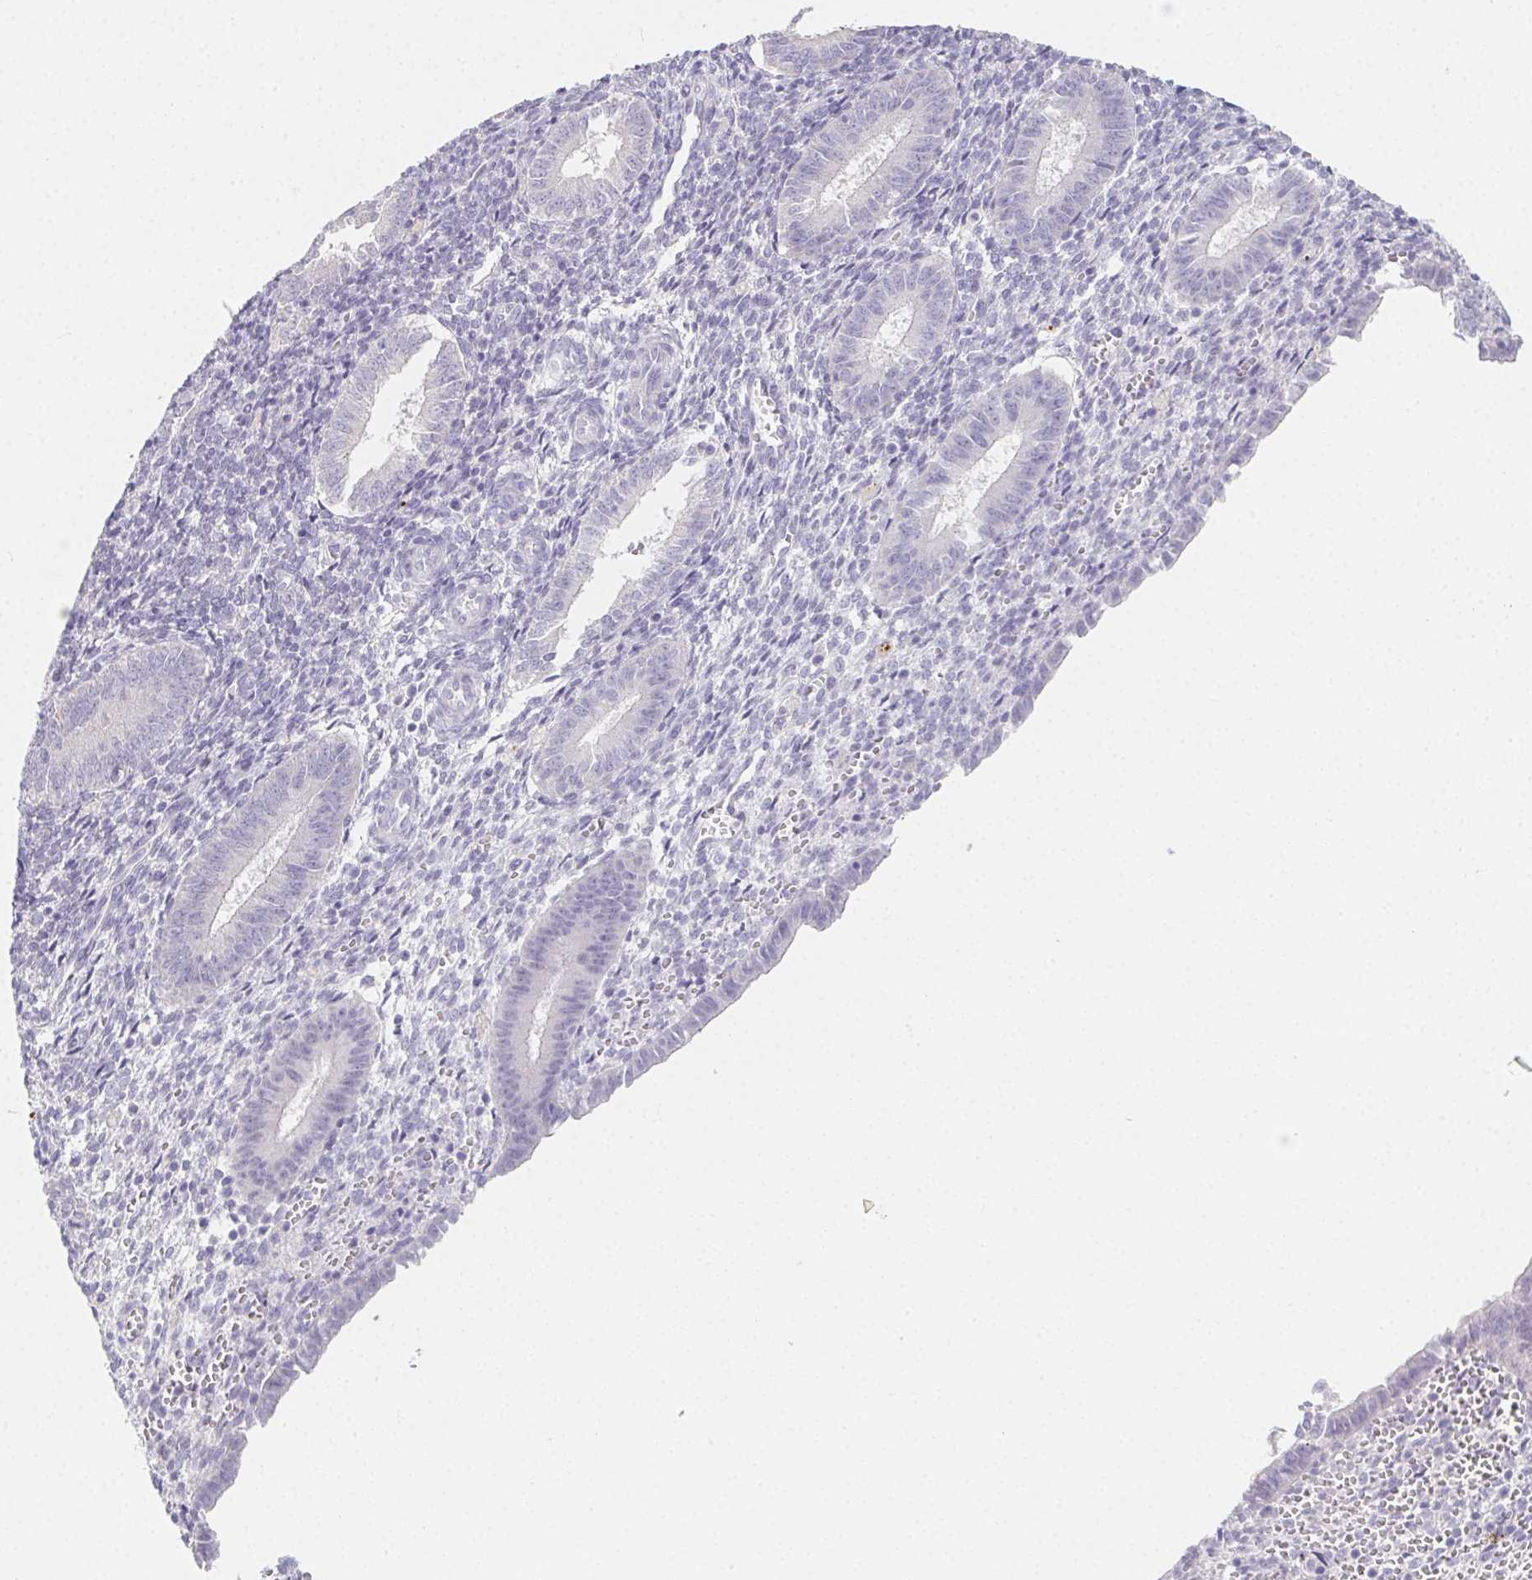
{"staining": {"intensity": "negative", "quantity": "none", "location": "none"}, "tissue": "endometrium", "cell_type": "Cells in endometrial stroma", "image_type": "normal", "snomed": [{"axis": "morphology", "description": "Normal tissue, NOS"}, {"axis": "topography", "description": "Endometrium"}], "caption": "Image shows no significant protein expression in cells in endometrial stroma of normal endometrium.", "gene": "GLIPR1L1", "patient": {"sex": "female", "age": 25}}